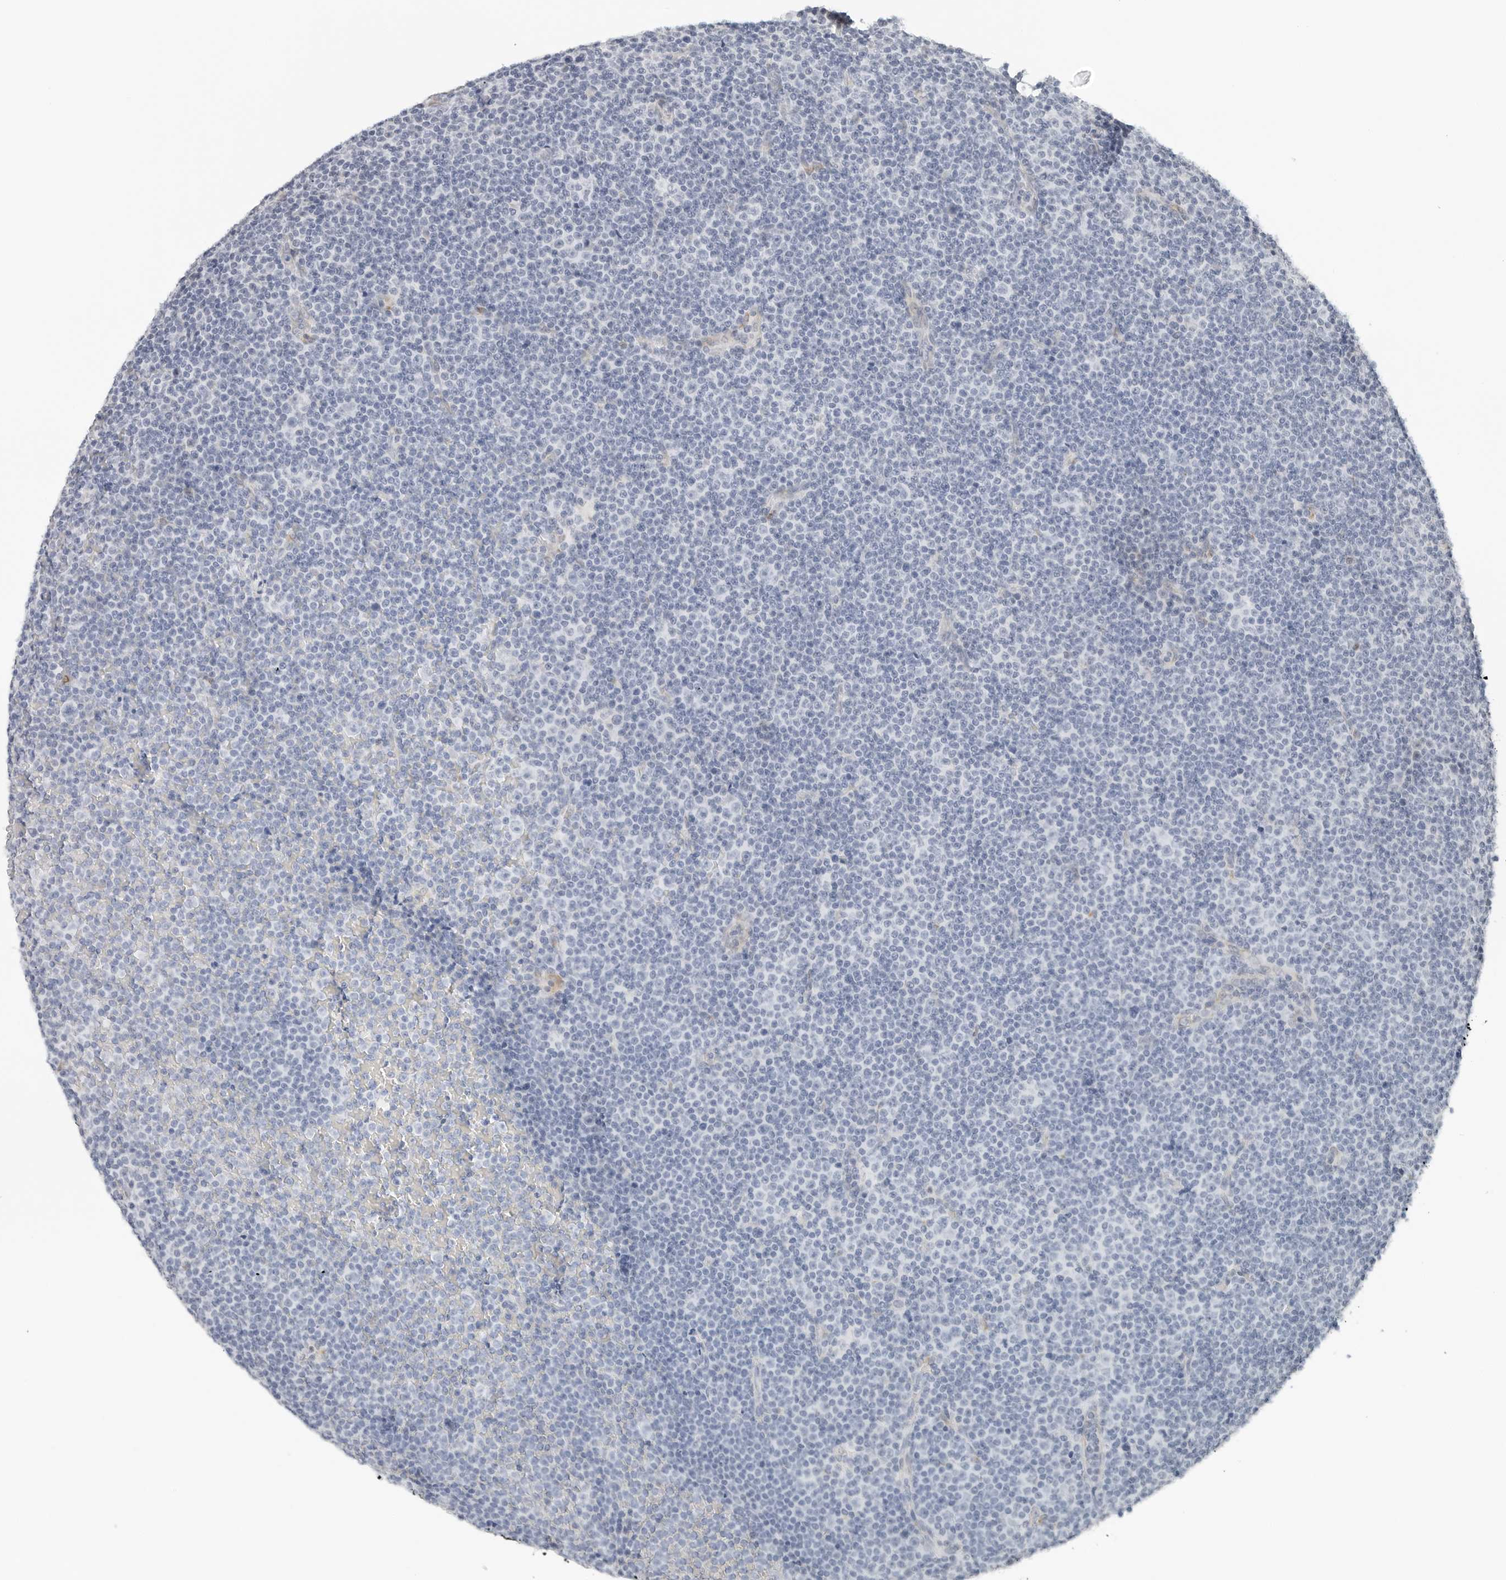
{"staining": {"intensity": "negative", "quantity": "none", "location": "none"}, "tissue": "lymphoma", "cell_type": "Tumor cells", "image_type": "cancer", "snomed": [{"axis": "morphology", "description": "Malignant lymphoma, non-Hodgkin's type, Low grade"}, {"axis": "topography", "description": "Lymph node"}], "caption": "Tumor cells show no significant positivity in malignant lymphoma, non-Hodgkin's type (low-grade).", "gene": "P4HA2", "patient": {"sex": "female", "age": 67}}